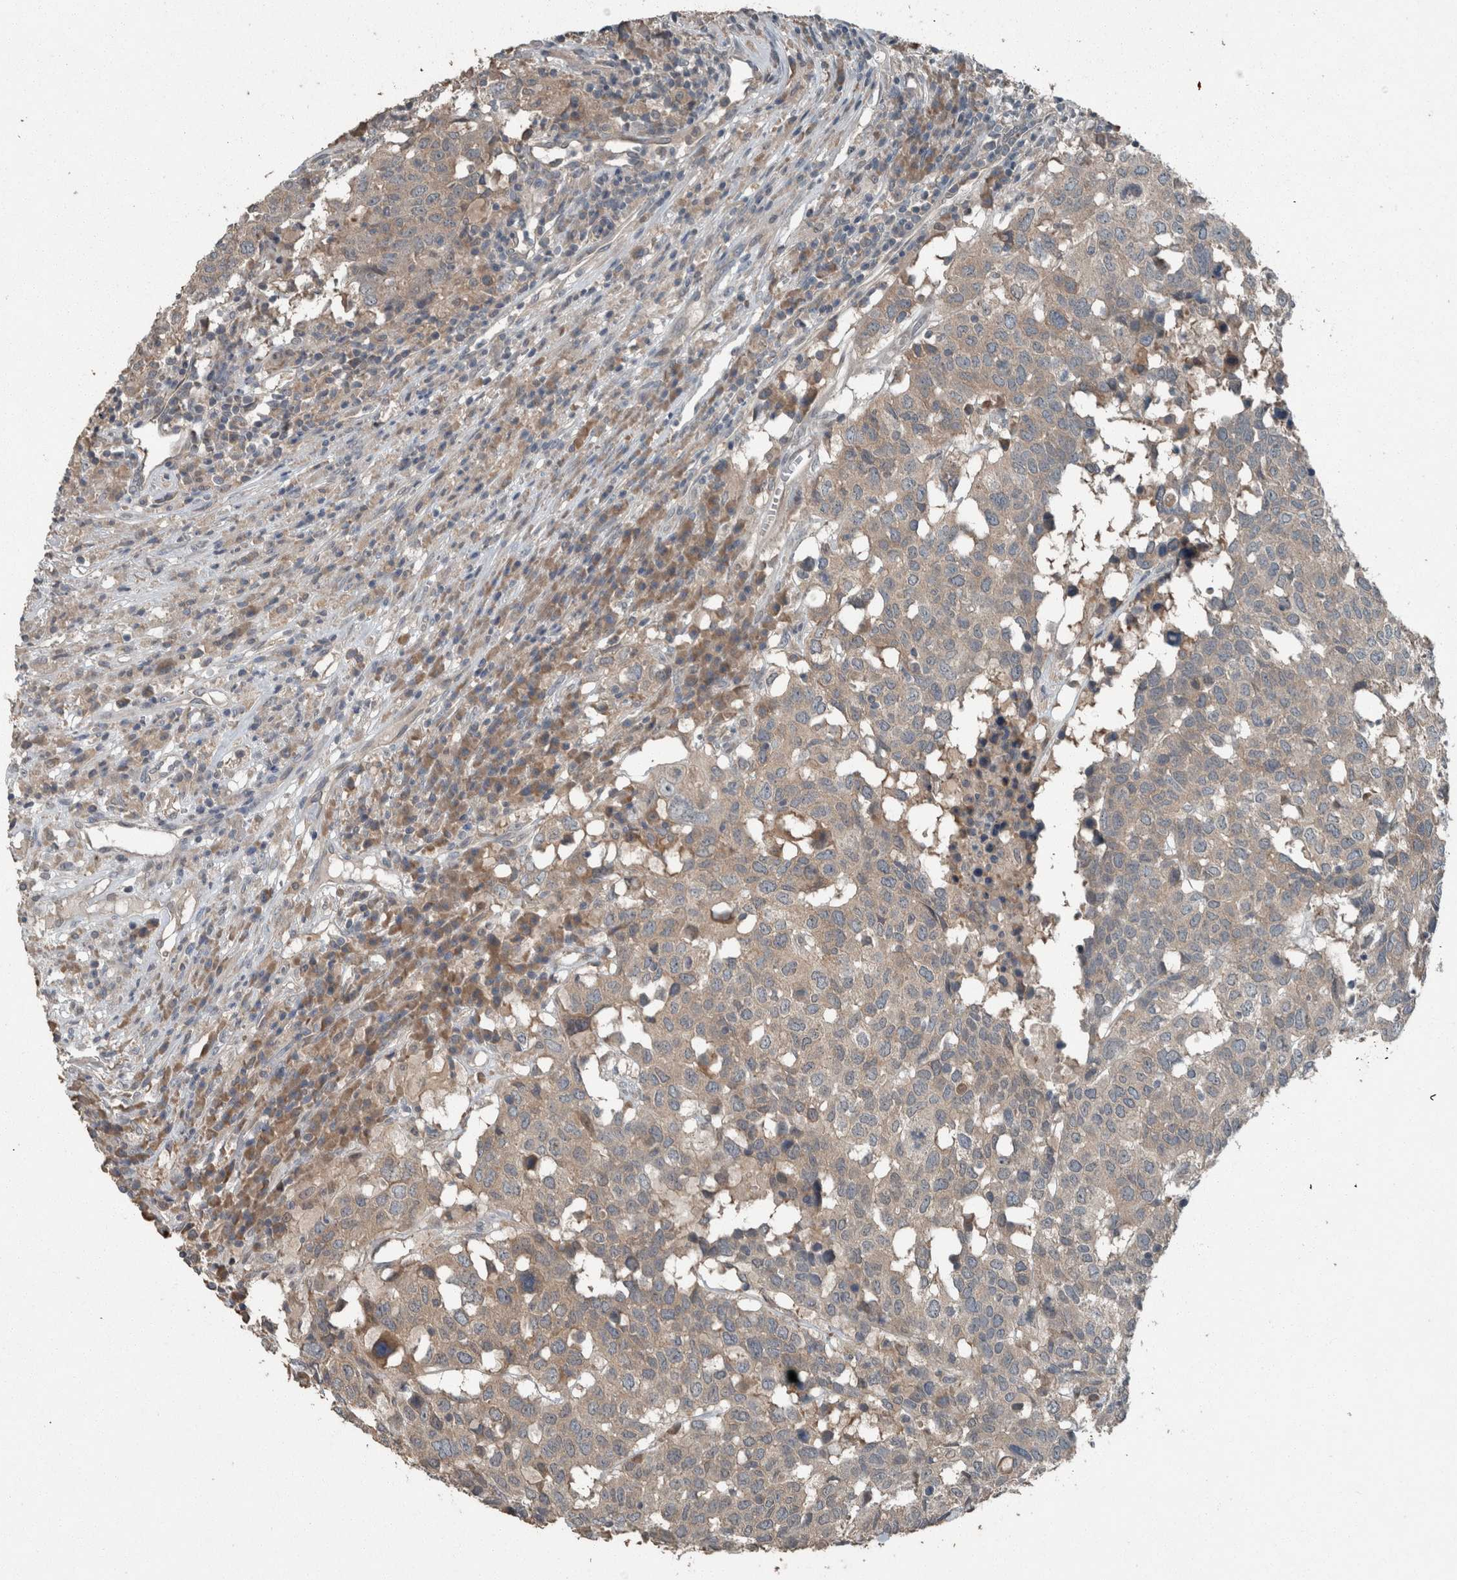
{"staining": {"intensity": "weak", "quantity": "<25%", "location": "cytoplasmic/membranous"}, "tissue": "head and neck cancer", "cell_type": "Tumor cells", "image_type": "cancer", "snomed": [{"axis": "morphology", "description": "Squamous cell carcinoma, NOS"}, {"axis": "topography", "description": "Head-Neck"}], "caption": "This photomicrograph is of head and neck squamous cell carcinoma stained with IHC to label a protein in brown with the nuclei are counter-stained blue. There is no staining in tumor cells. The staining was performed using DAB (3,3'-diaminobenzidine) to visualize the protein expression in brown, while the nuclei were stained in blue with hematoxylin (Magnification: 20x).", "gene": "KNTC1", "patient": {"sex": "male", "age": 66}}